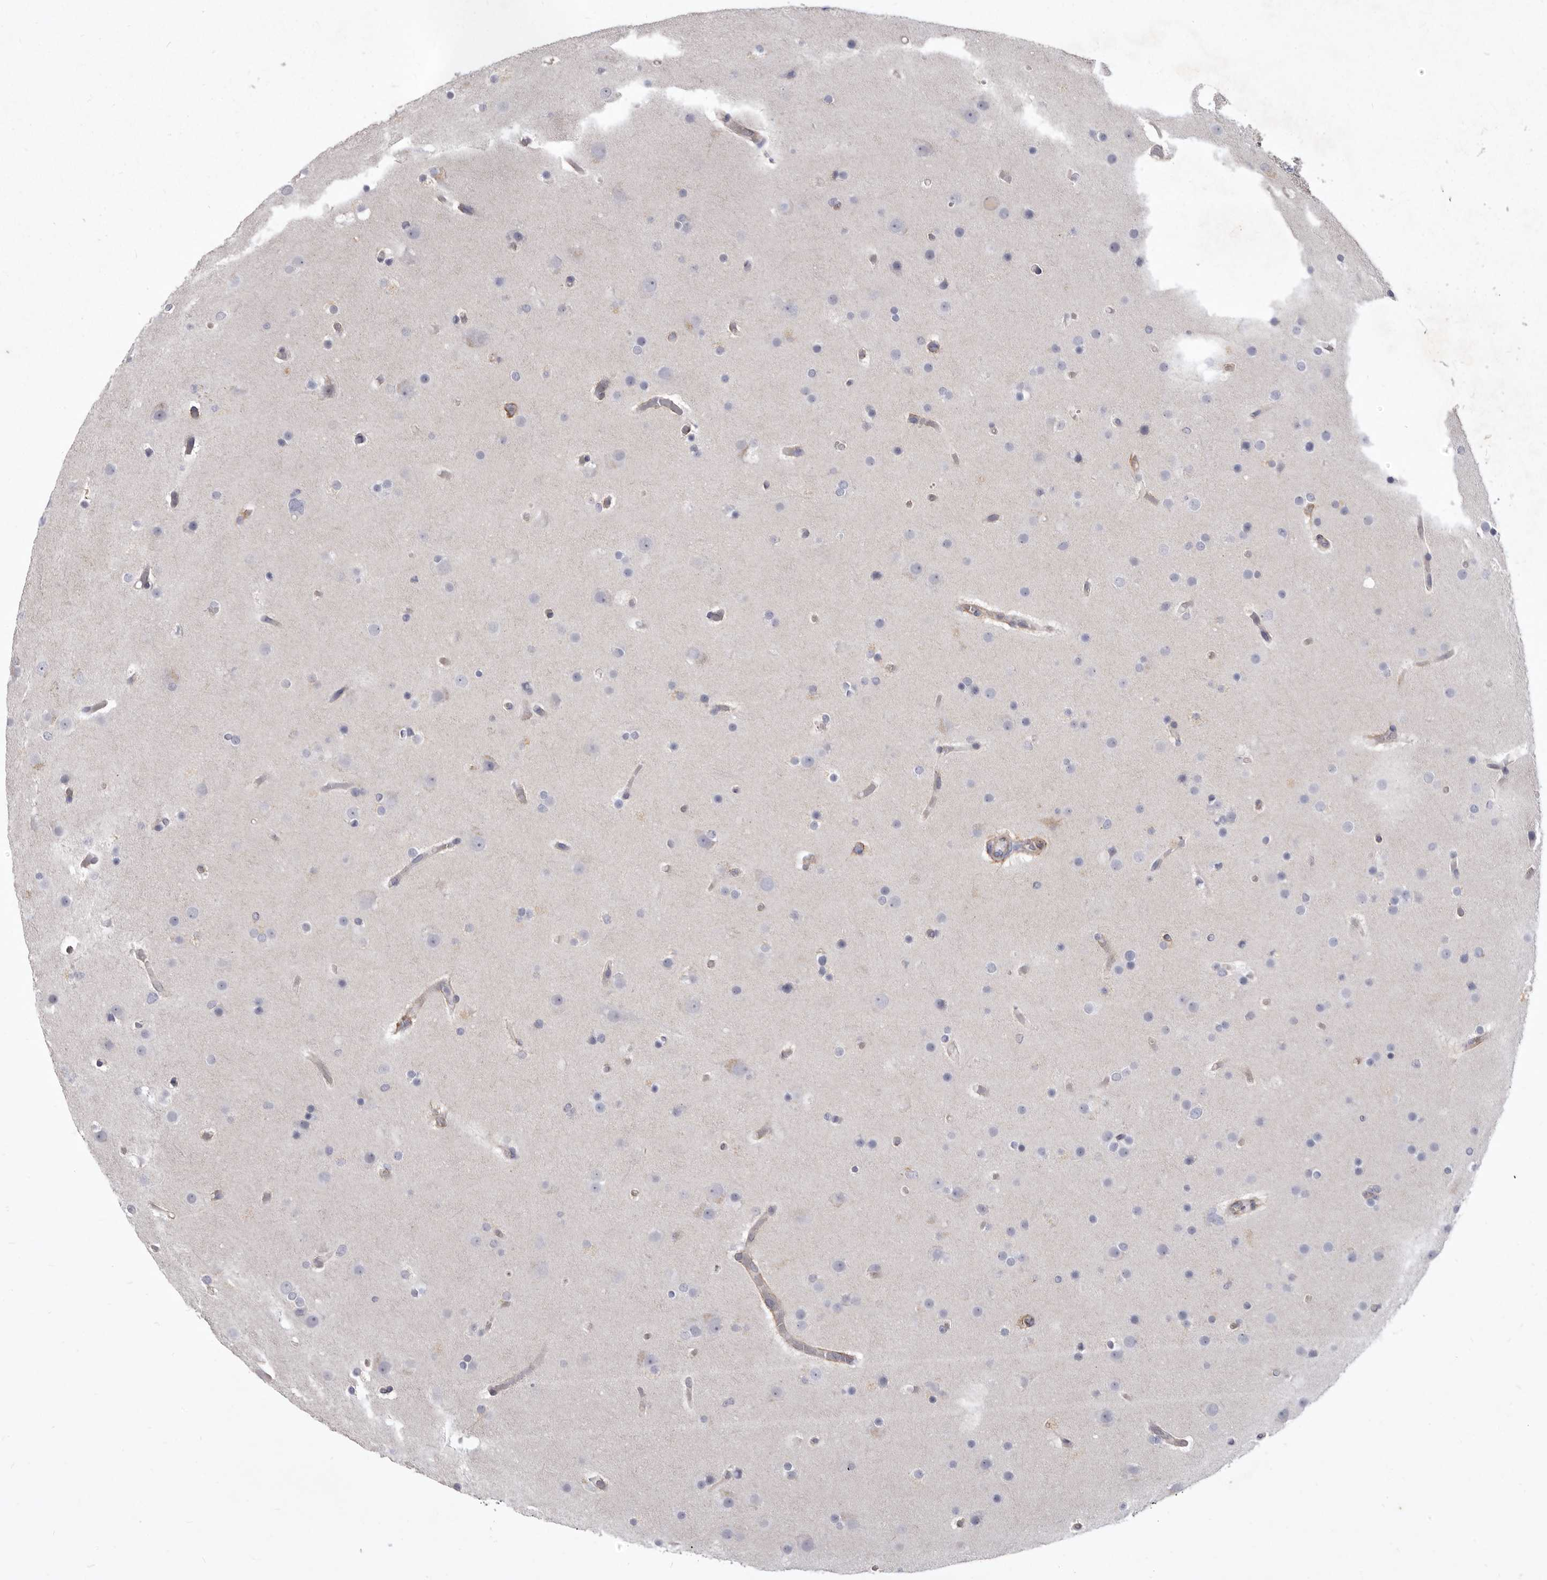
{"staining": {"intensity": "negative", "quantity": "none", "location": "none"}, "tissue": "glioma", "cell_type": "Tumor cells", "image_type": "cancer", "snomed": [{"axis": "morphology", "description": "Glioma, malignant, High grade"}, {"axis": "topography", "description": "Cerebral cortex"}], "caption": "This micrograph is of glioma stained with immunohistochemistry to label a protein in brown with the nuclei are counter-stained blue. There is no staining in tumor cells. (Stains: DAB immunohistochemistry (IHC) with hematoxylin counter stain, Microscopy: brightfield microscopy at high magnification).", "gene": "P2RX6", "patient": {"sex": "female", "age": 36}}